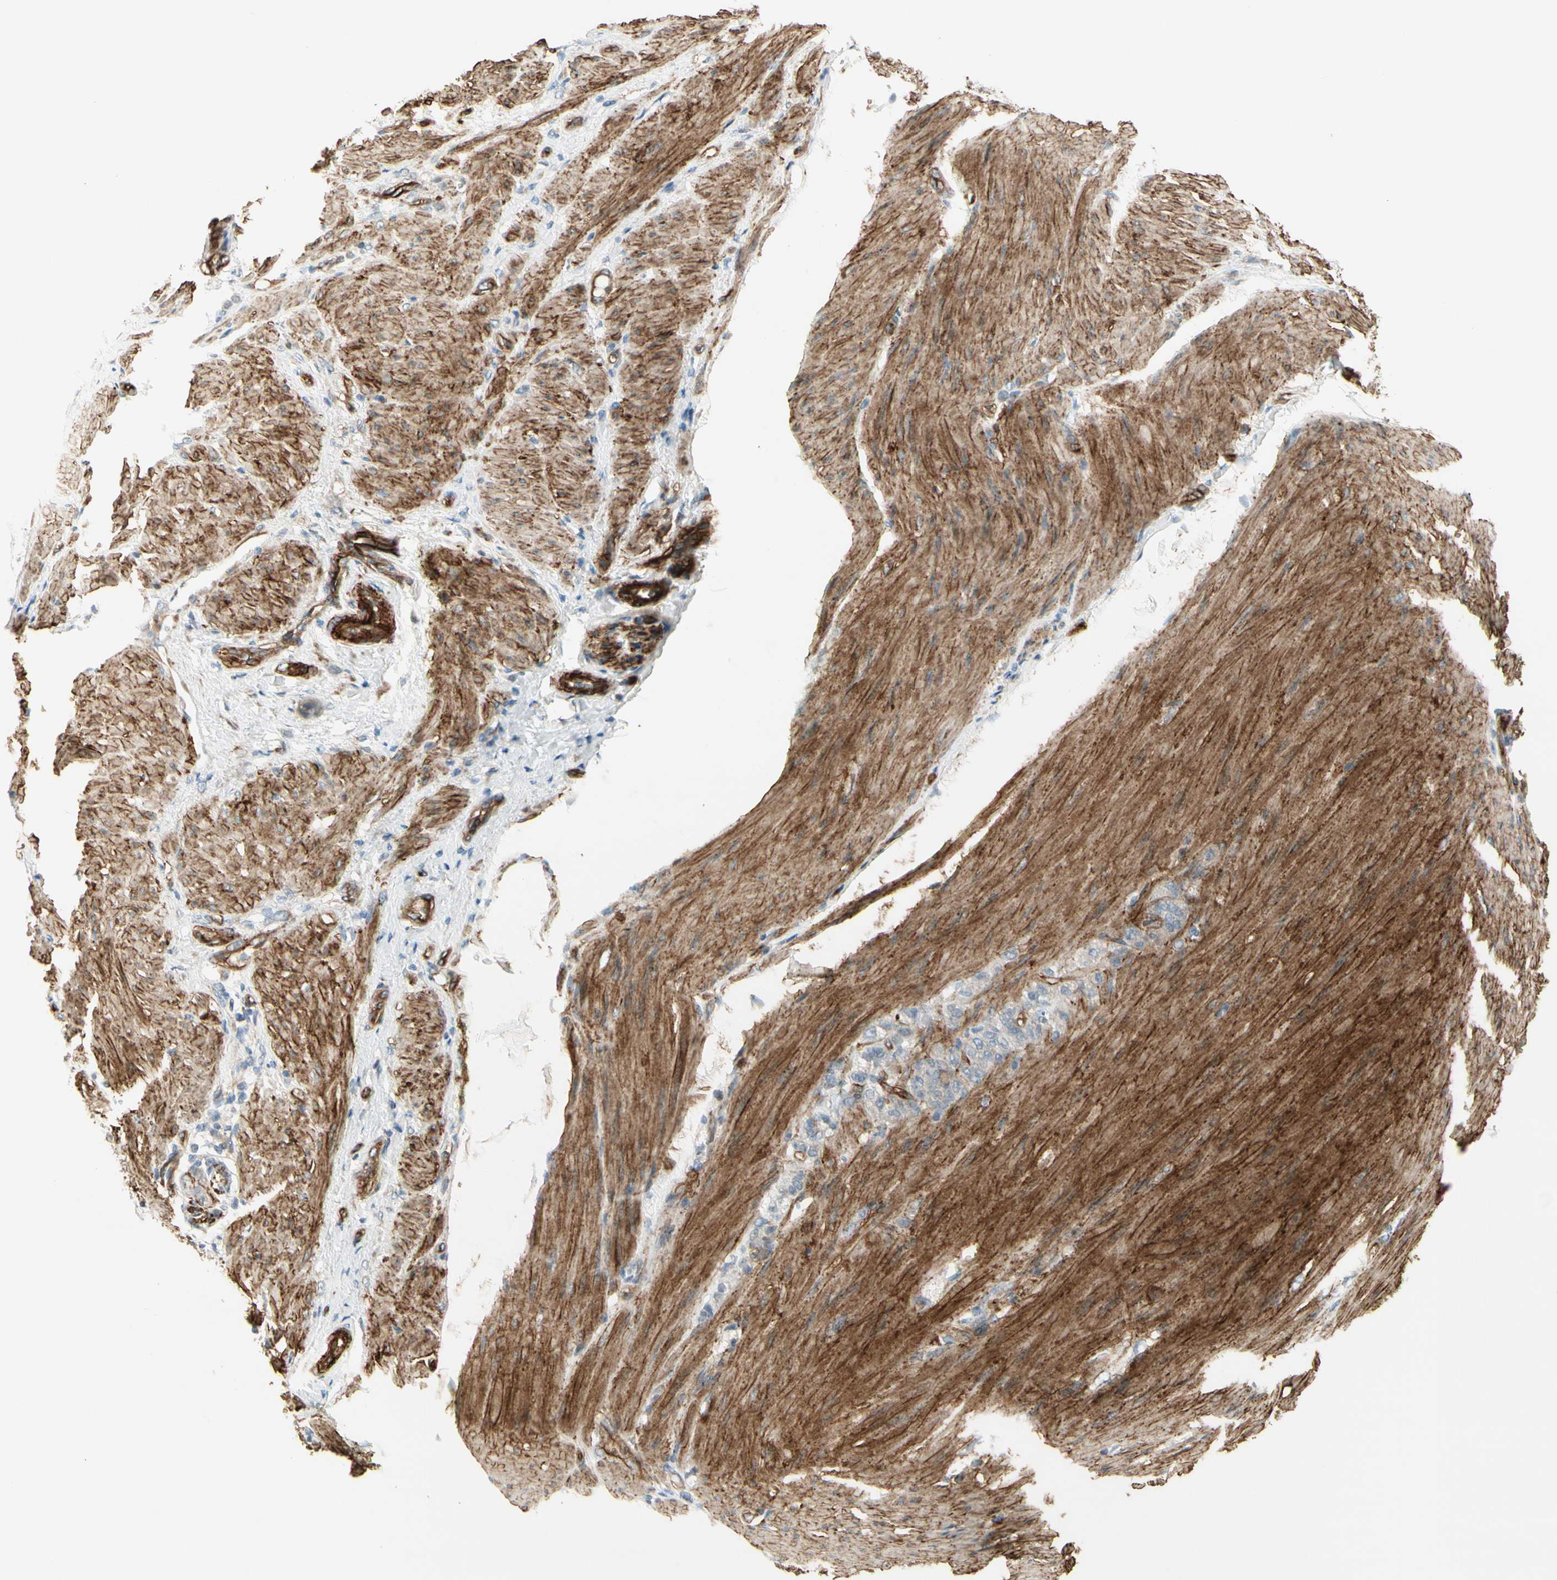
{"staining": {"intensity": "negative", "quantity": "none", "location": "none"}, "tissue": "stomach cancer", "cell_type": "Tumor cells", "image_type": "cancer", "snomed": [{"axis": "morphology", "description": "Adenocarcinoma, NOS"}, {"axis": "topography", "description": "Stomach"}], "caption": "Tumor cells show no significant protein staining in stomach cancer. (Immunohistochemistry, brightfield microscopy, high magnification).", "gene": "MCAM", "patient": {"sex": "male", "age": 82}}